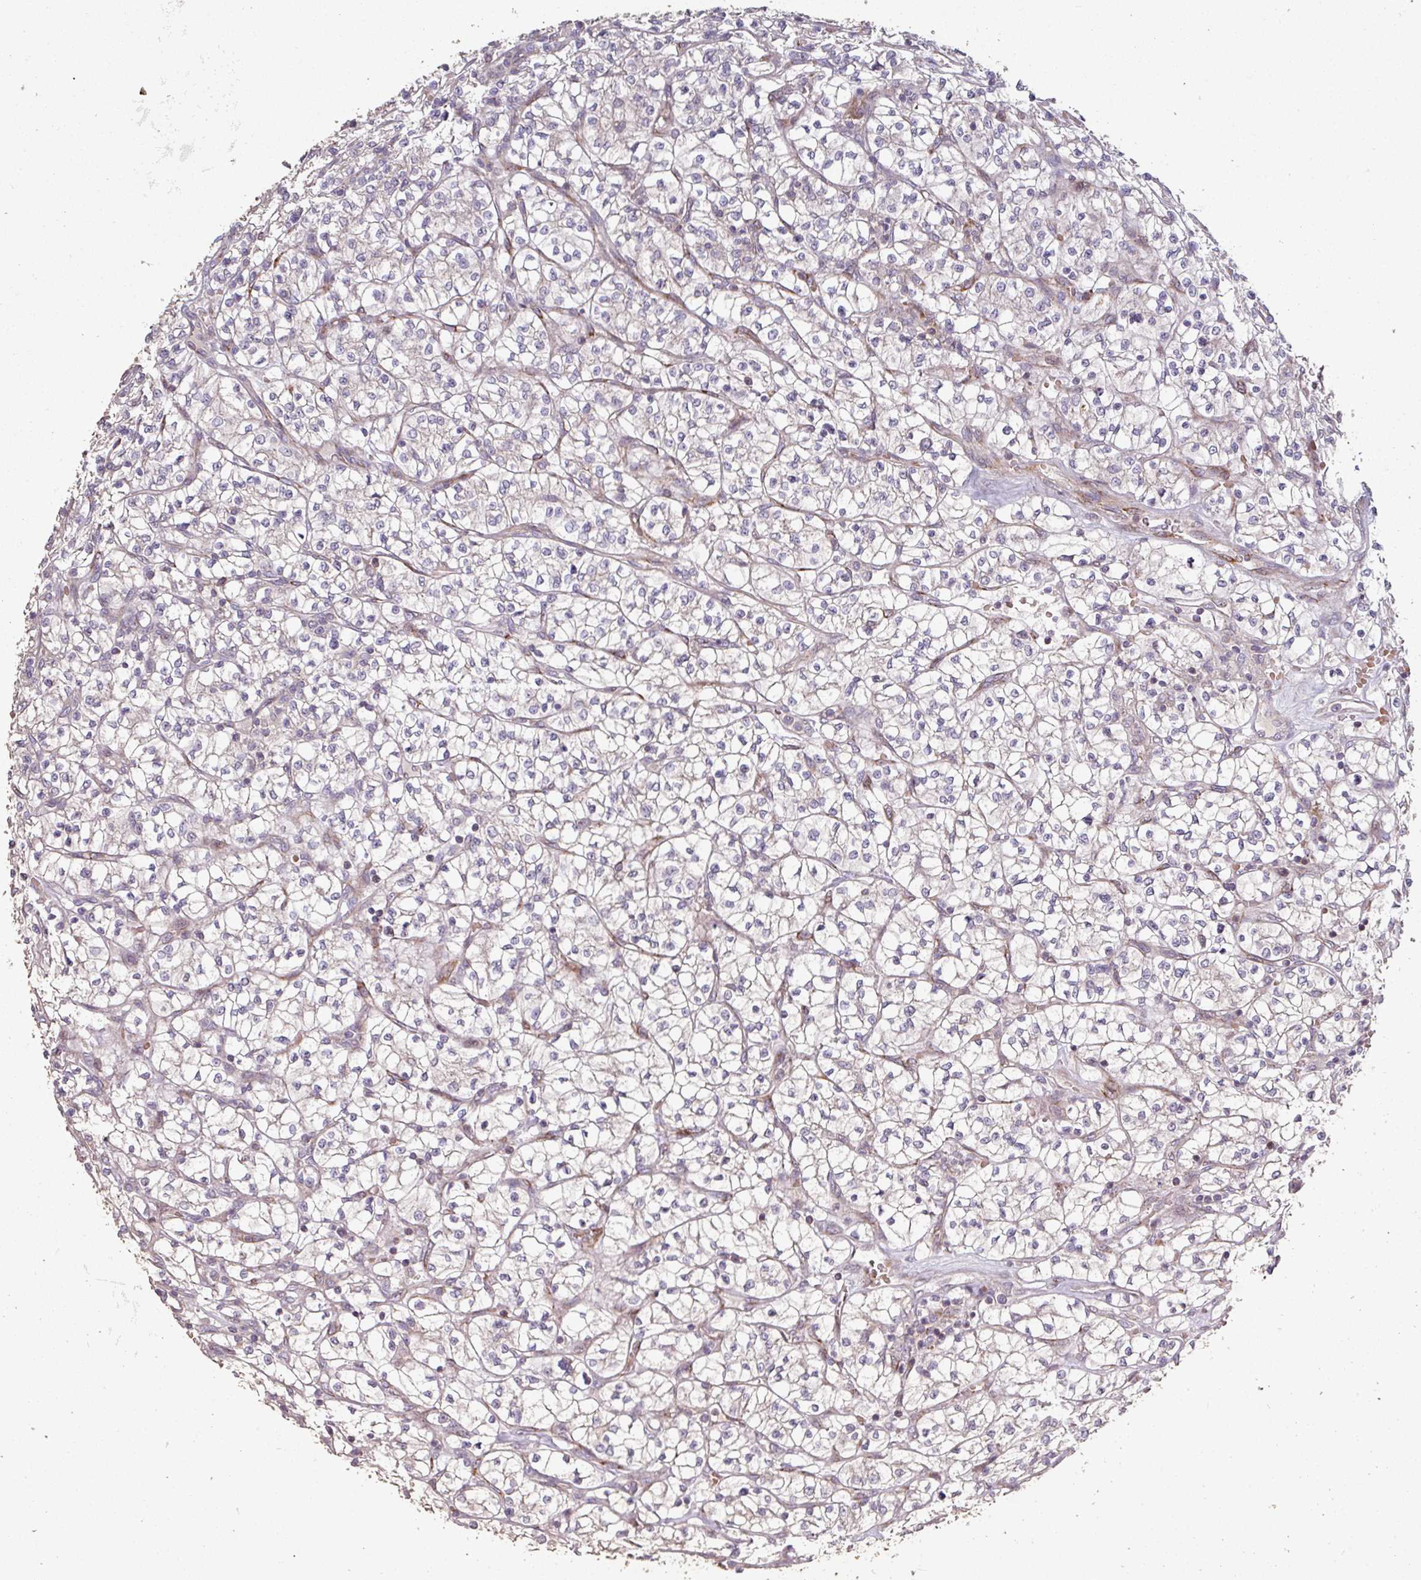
{"staining": {"intensity": "negative", "quantity": "none", "location": "none"}, "tissue": "renal cancer", "cell_type": "Tumor cells", "image_type": "cancer", "snomed": [{"axis": "morphology", "description": "Adenocarcinoma, NOS"}, {"axis": "topography", "description": "Kidney"}], "caption": "Adenocarcinoma (renal) was stained to show a protein in brown. There is no significant positivity in tumor cells. (DAB (3,3'-diaminobenzidine) IHC, high magnification).", "gene": "RPL23A", "patient": {"sex": "female", "age": 64}}